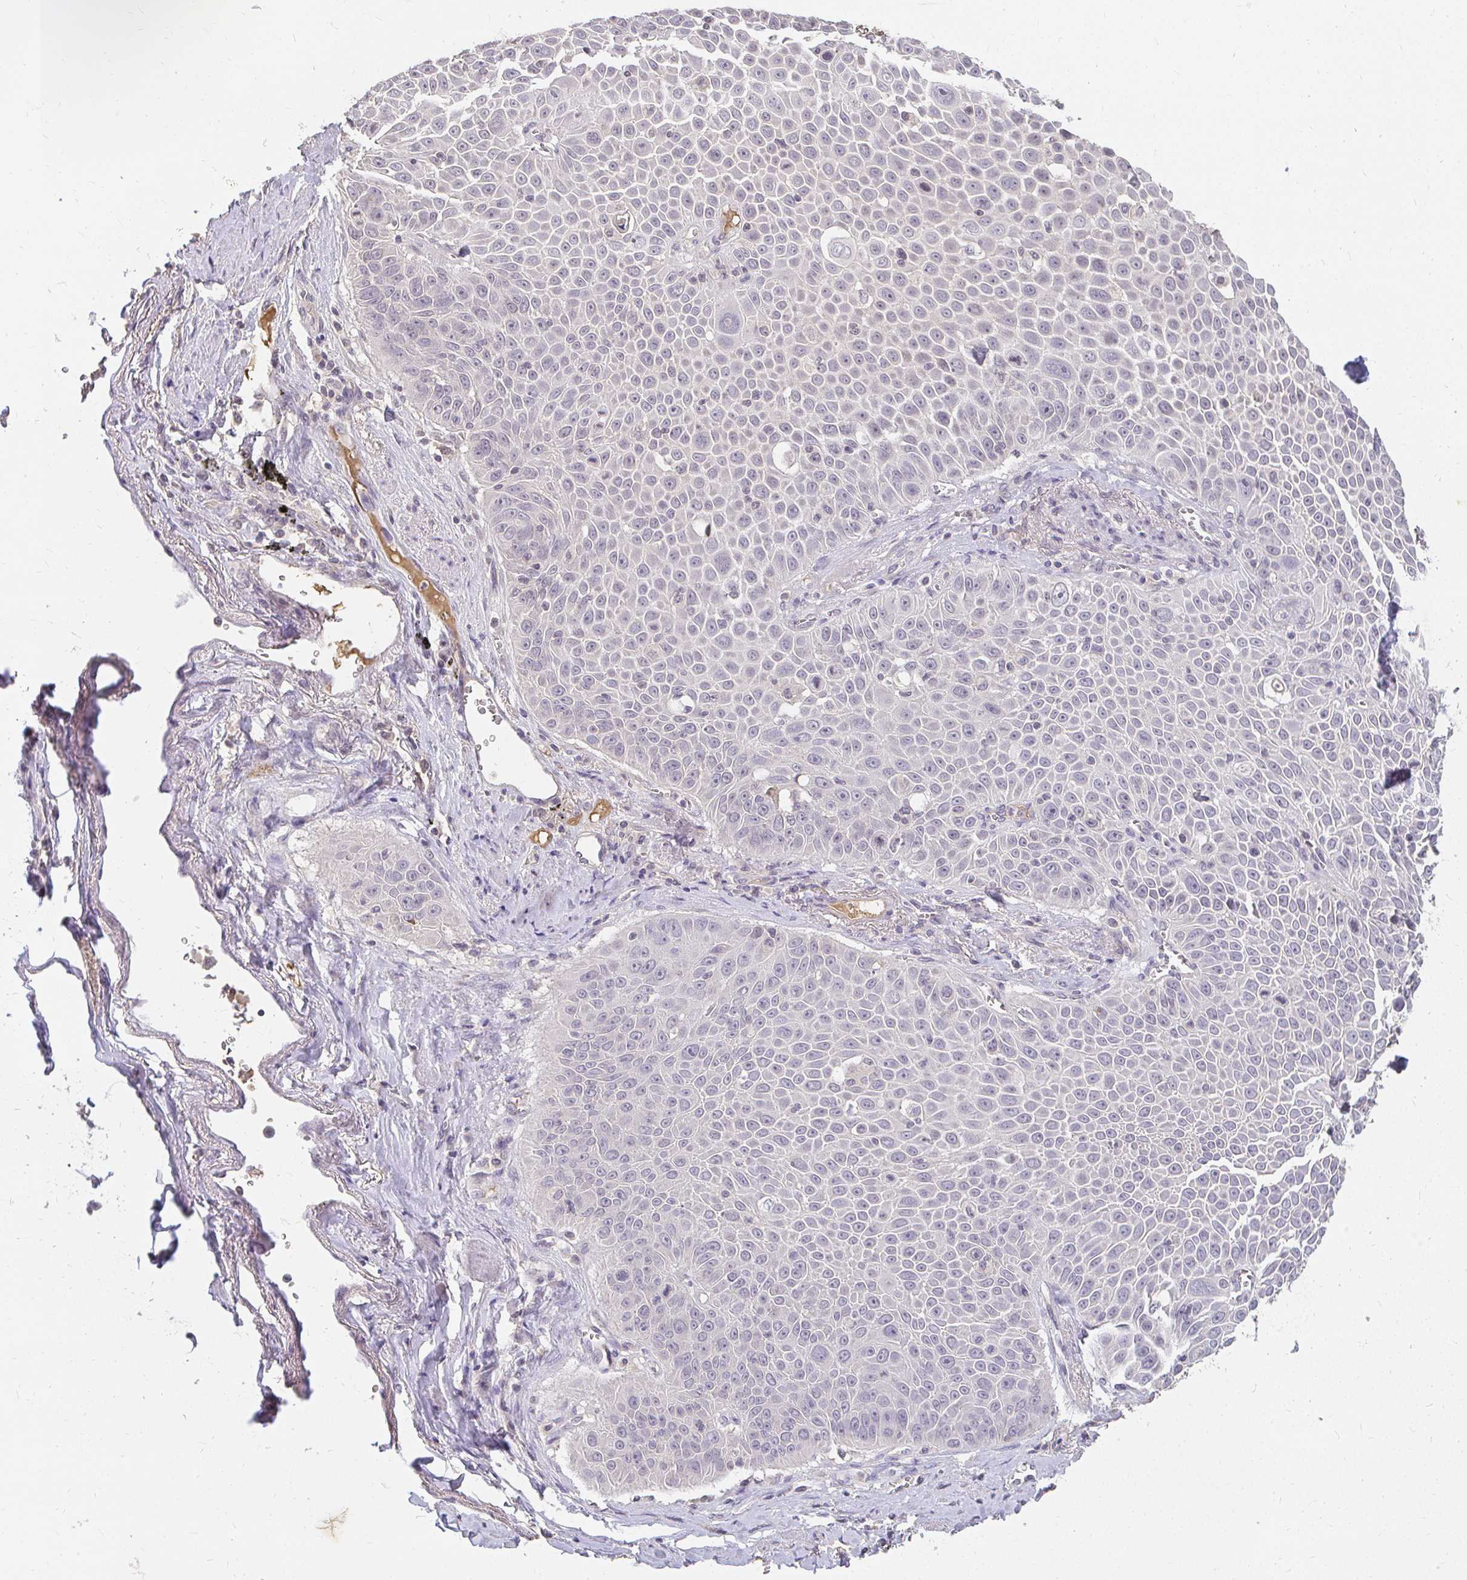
{"staining": {"intensity": "negative", "quantity": "none", "location": "none"}, "tissue": "lung cancer", "cell_type": "Tumor cells", "image_type": "cancer", "snomed": [{"axis": "morphology", "description": "Squamous cell carcinoma, NOS"}, {"axis": "morphology", "description": "Squamous cell carcinoma, metastatic, NOS"}, {"axis": "topography", "description": "Lymph node"}, {"axis": "topography", "description": "Lung"}], "caption": "Immunohistochemistry of metastatic squamous cell carcinoma (lung) demonstrates no expression in tumor cells. (Stains: DAB immunohistochemistry (IHC) with hematoxylin counter stain, Microscopy: brightfield microscopy at high magnification).", "gene": "LOXL4", "patient": {"sex": "female", "age": 62}}